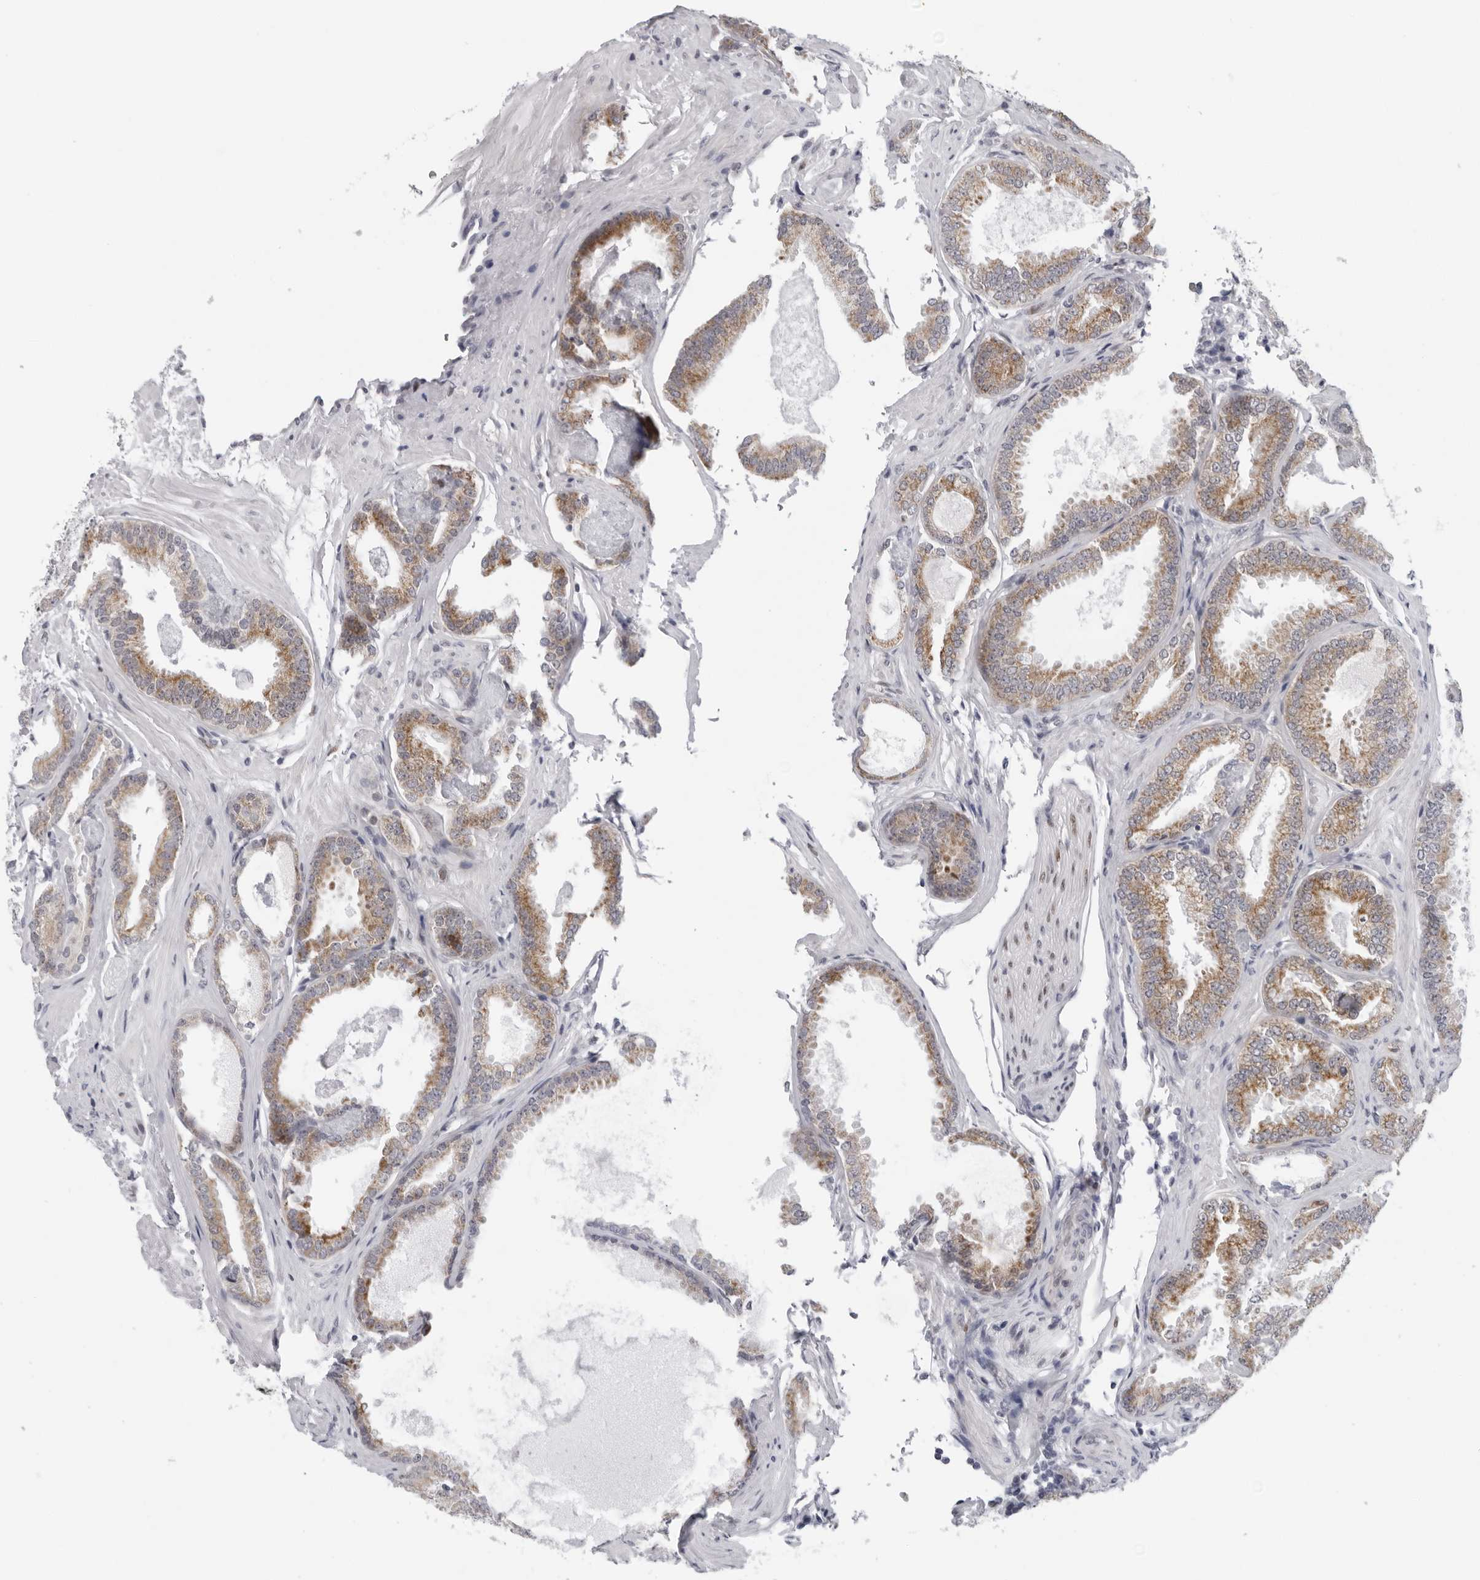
{"staining": {"intensity": "moderate", "quantity": ">75%", "location": "cytoplasmic/membranous"}, "tissue": "prostate cancer", "cell_type": "Tumor cells", "image_type": "cancer", "snomed": [{"axis": "morphology", "description": "Adenocarcinoma, Low grade"}, {"axis": "topography", "description": "Prostate"}], "caption": "High-power microscopy captured an immunohistochemistry (IHC) micrograph of prostate low-grade adenocarcinoma, revealing moderate cytoplasmic/membranous positivity in approximately >75% of tumor cells. Immunohistochemistry (ihc) stains the protein in brown and the nuclei are stained blue.", "gene": "CPT2", "patient": {"sex": "male", "age": 71}}